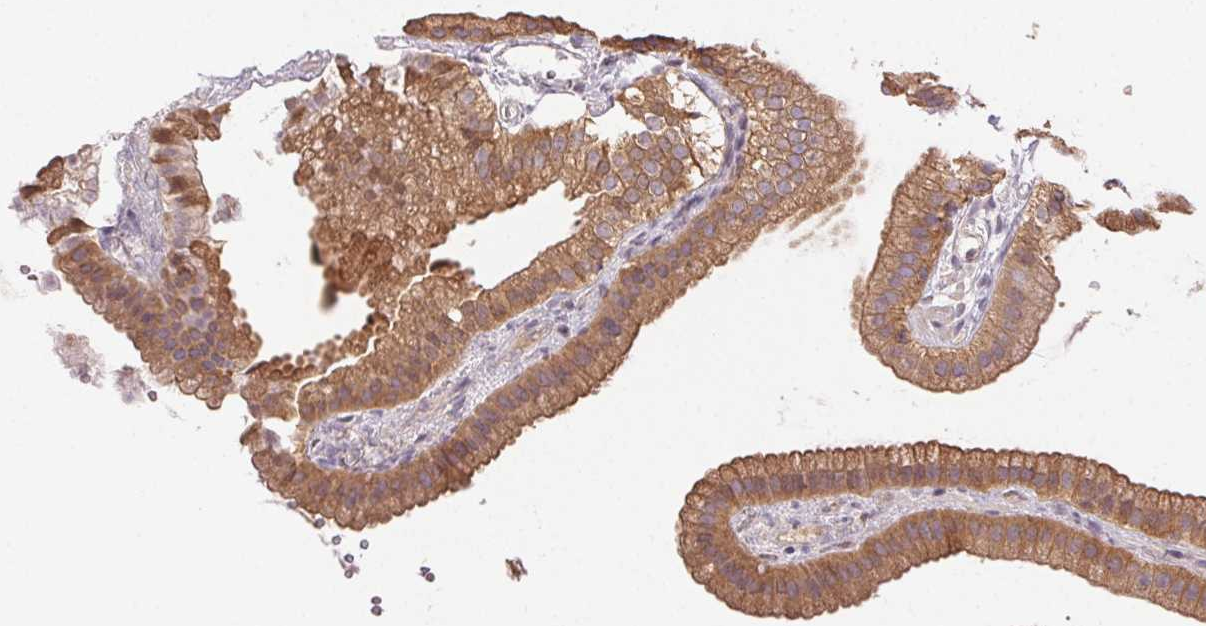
{"staining": {"intensity": "moderate", "quantity": ">75%", "location": "cytoplasmic/membranous"}, "tissue": "gallbladder", "cell_type": "Glandular cells", "image_type": "normal", "snomed": [{"axis": "morphology", "description": "Normal tissue, NOS"}, {"axis": "topography", "description": "Gallbladder"}], "caption": "Gallbladder stained with immunohistochemistry (IHC) shows moderate cytoplasmic/membranous expression in about >75% of glandular cells. Using DAB (3,3'-diaminobenzidine) (brown) and hematoxylin (blue) stains, captured at high magnification using brightfield microscopy.", "gene": "GDI1", "patient": {"sex": "female", "age": 63}}